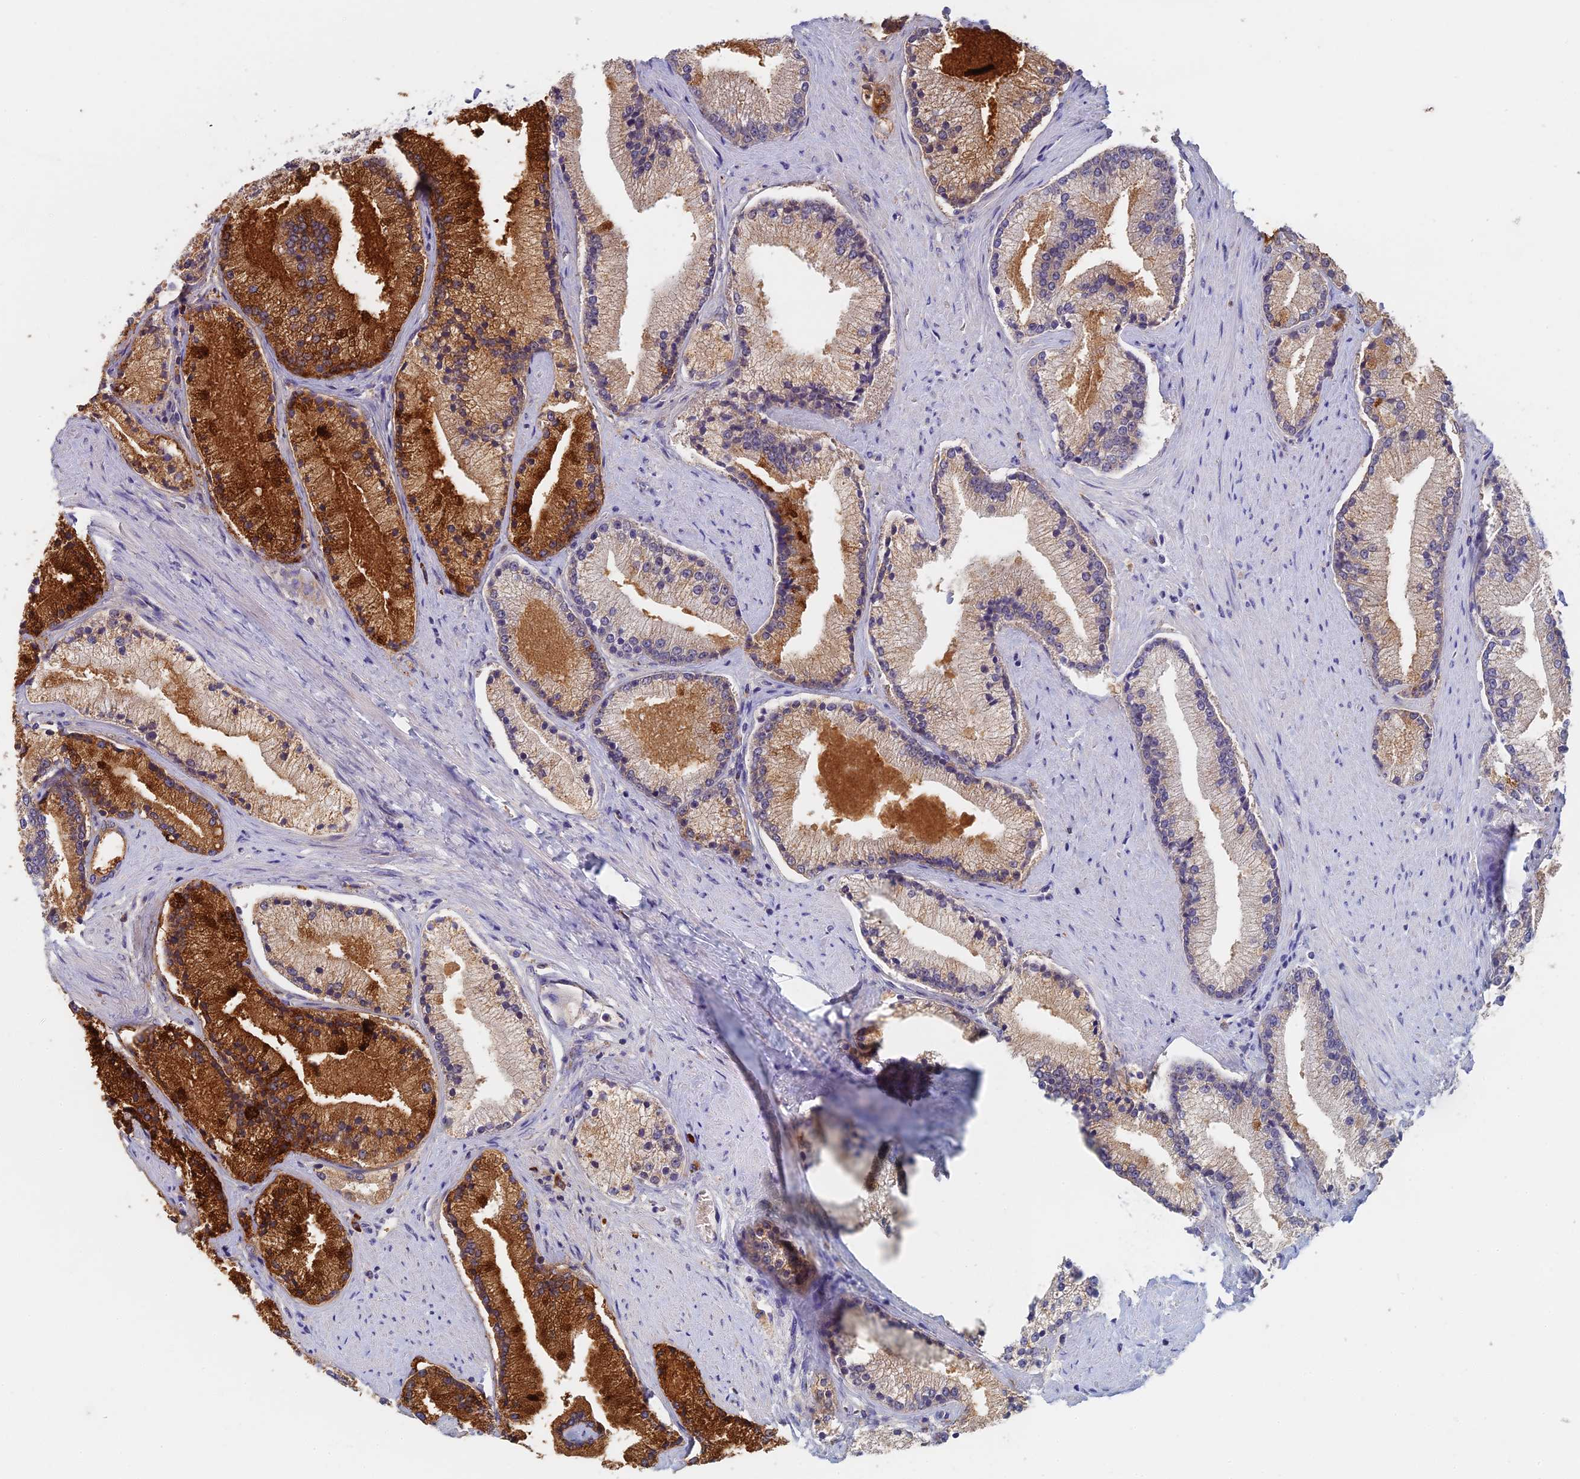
{"staining": {"intensity": "moderate", "quantity": "<25%", "location": "cytoplasmic/membranous"}, "tissue": "prostate cancer", "cell_type": "Tumor cells", "image_type": "cancer", "snomed": [{"axis": "morphology", "description": "Adenocarcinoma, High grade"}, {"axis": "topography", "description": "Prostate"}], "caption": "A micrograph showing moderate cytoplasmic/membranous positivity in approximately <25% of tumor cells in prostate cancer, as visualized by brown immunohistochemical staining.", "gene": "GPATCH1", "patient": {"sex": "male", "age": 67}}